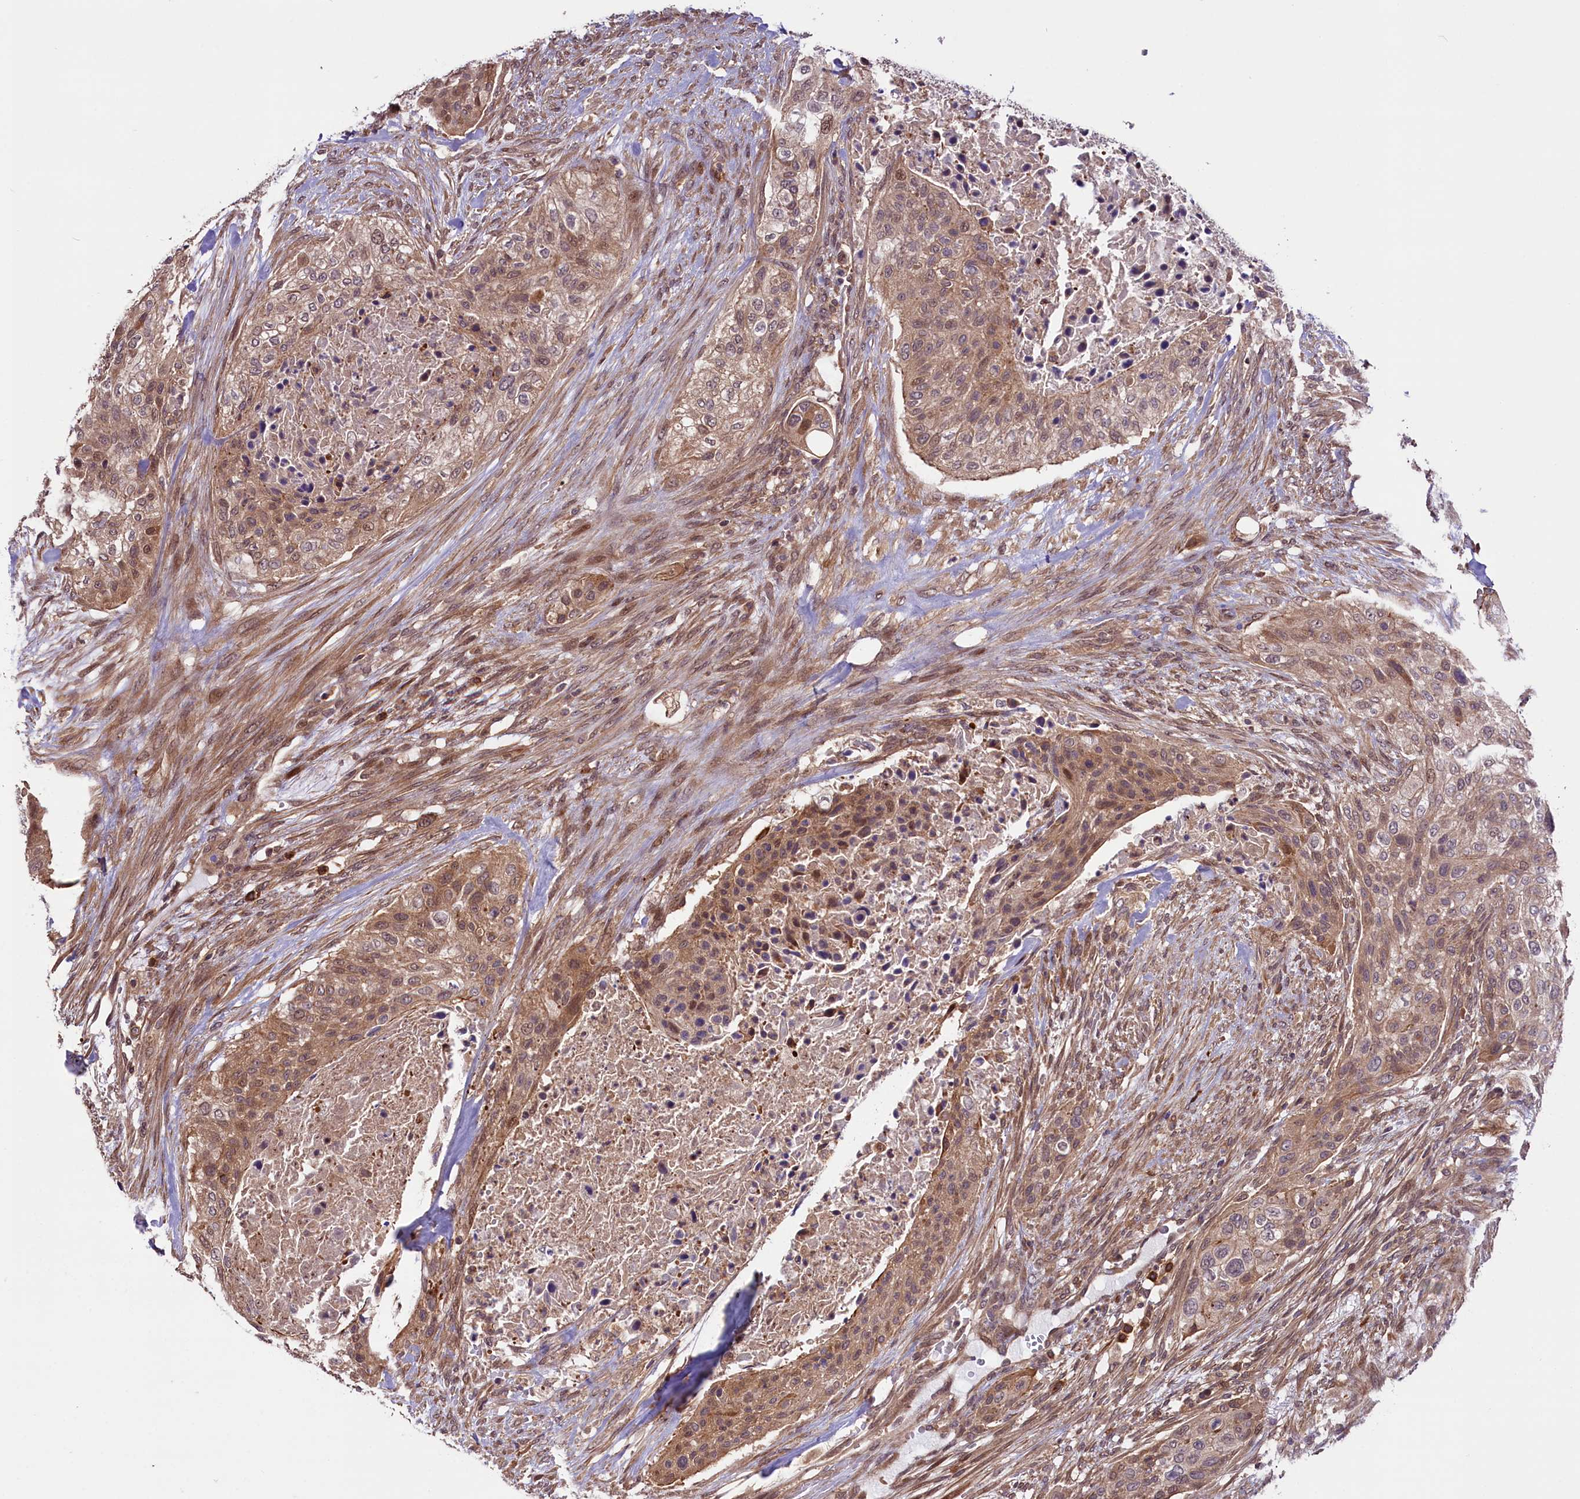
{"staining": {"intensity": "moderate", "quantity": "25%-75%", "location": "cytoplasmic/membranous,nuclear"}, "tissue": "urothelial cancer", "cell_type": "Tumor cells", "image_type": "cancer", "snomed": [{"axis": "morphology", "description": "Urothelial carcinoma, High grade"}, {"axis": "topography", "description": "Urinary bladder"}], "caption": "This micrograph reveals urothelial carcinoma (high-grade) stained with IHC to label a protein in brown. The cytoplasmic/membranous and nuclear of tumor cells show moderate positivity for the protein. Nuclei are counter-stained blue.", "gene": "RIC8A", "patient": {"sex": "male", "age": 35}}